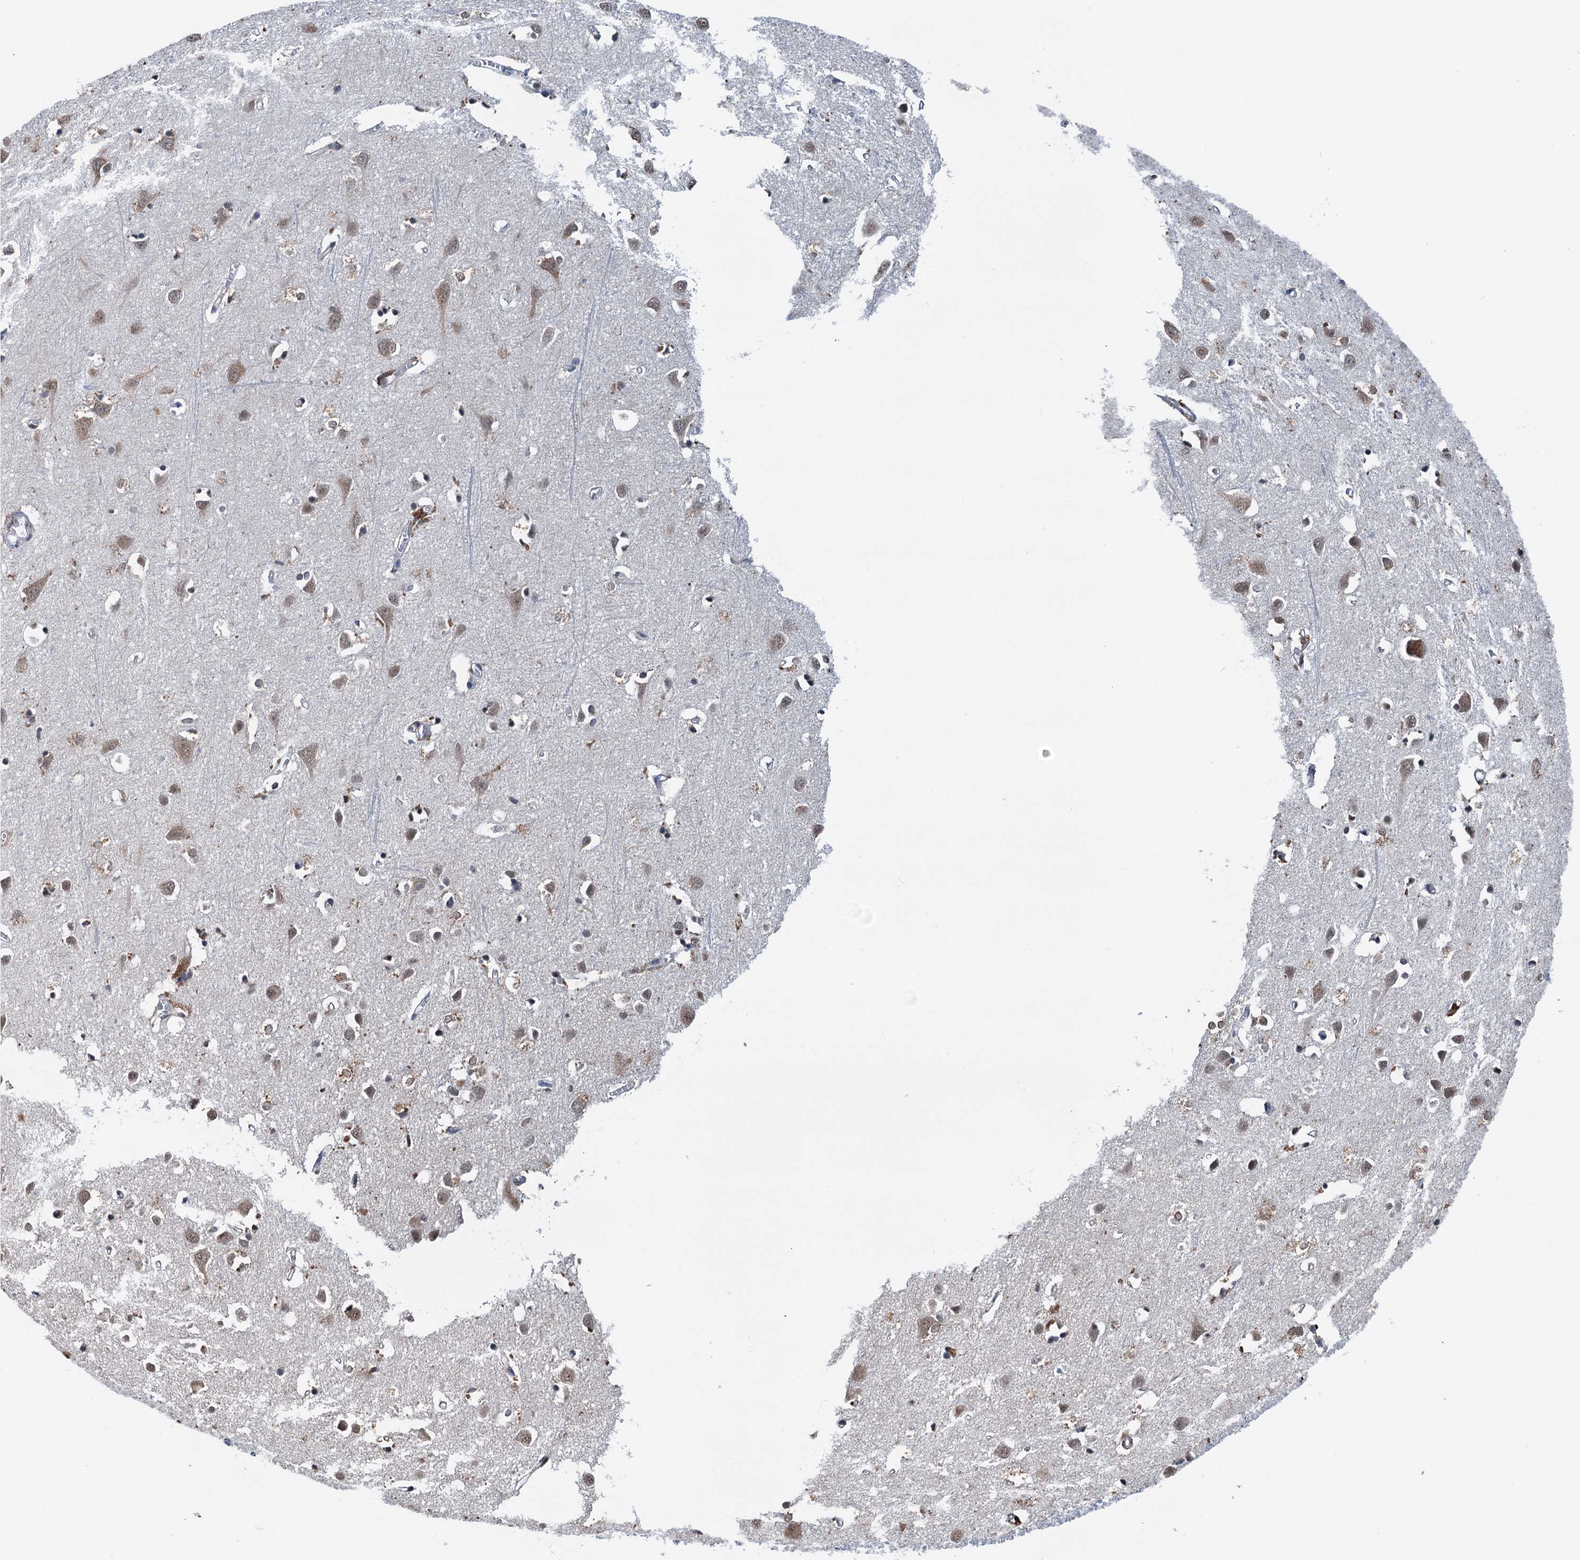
{"staining": {"intensity": "negative", "quantity": "none", "location": "none"}, "tissue": "cerebral cortex", "cell_type": "Endothelial cells", "image_type": "normal", "snomed": [{"axis": "morphology", "description": "Normal tissue, NOS"}, {"axis": "topography", "description": "Cerebral cortex"}], "caption": "Immunohistochemistry micrograph of normal cerebral cortex: cerebral cortex stained with DAB (3,3'-diaminobenzidine) displays no significant protein expression in endothelial cells.", "gene": "SHLD1", "patient": {"sex": "female", "age": 64}}